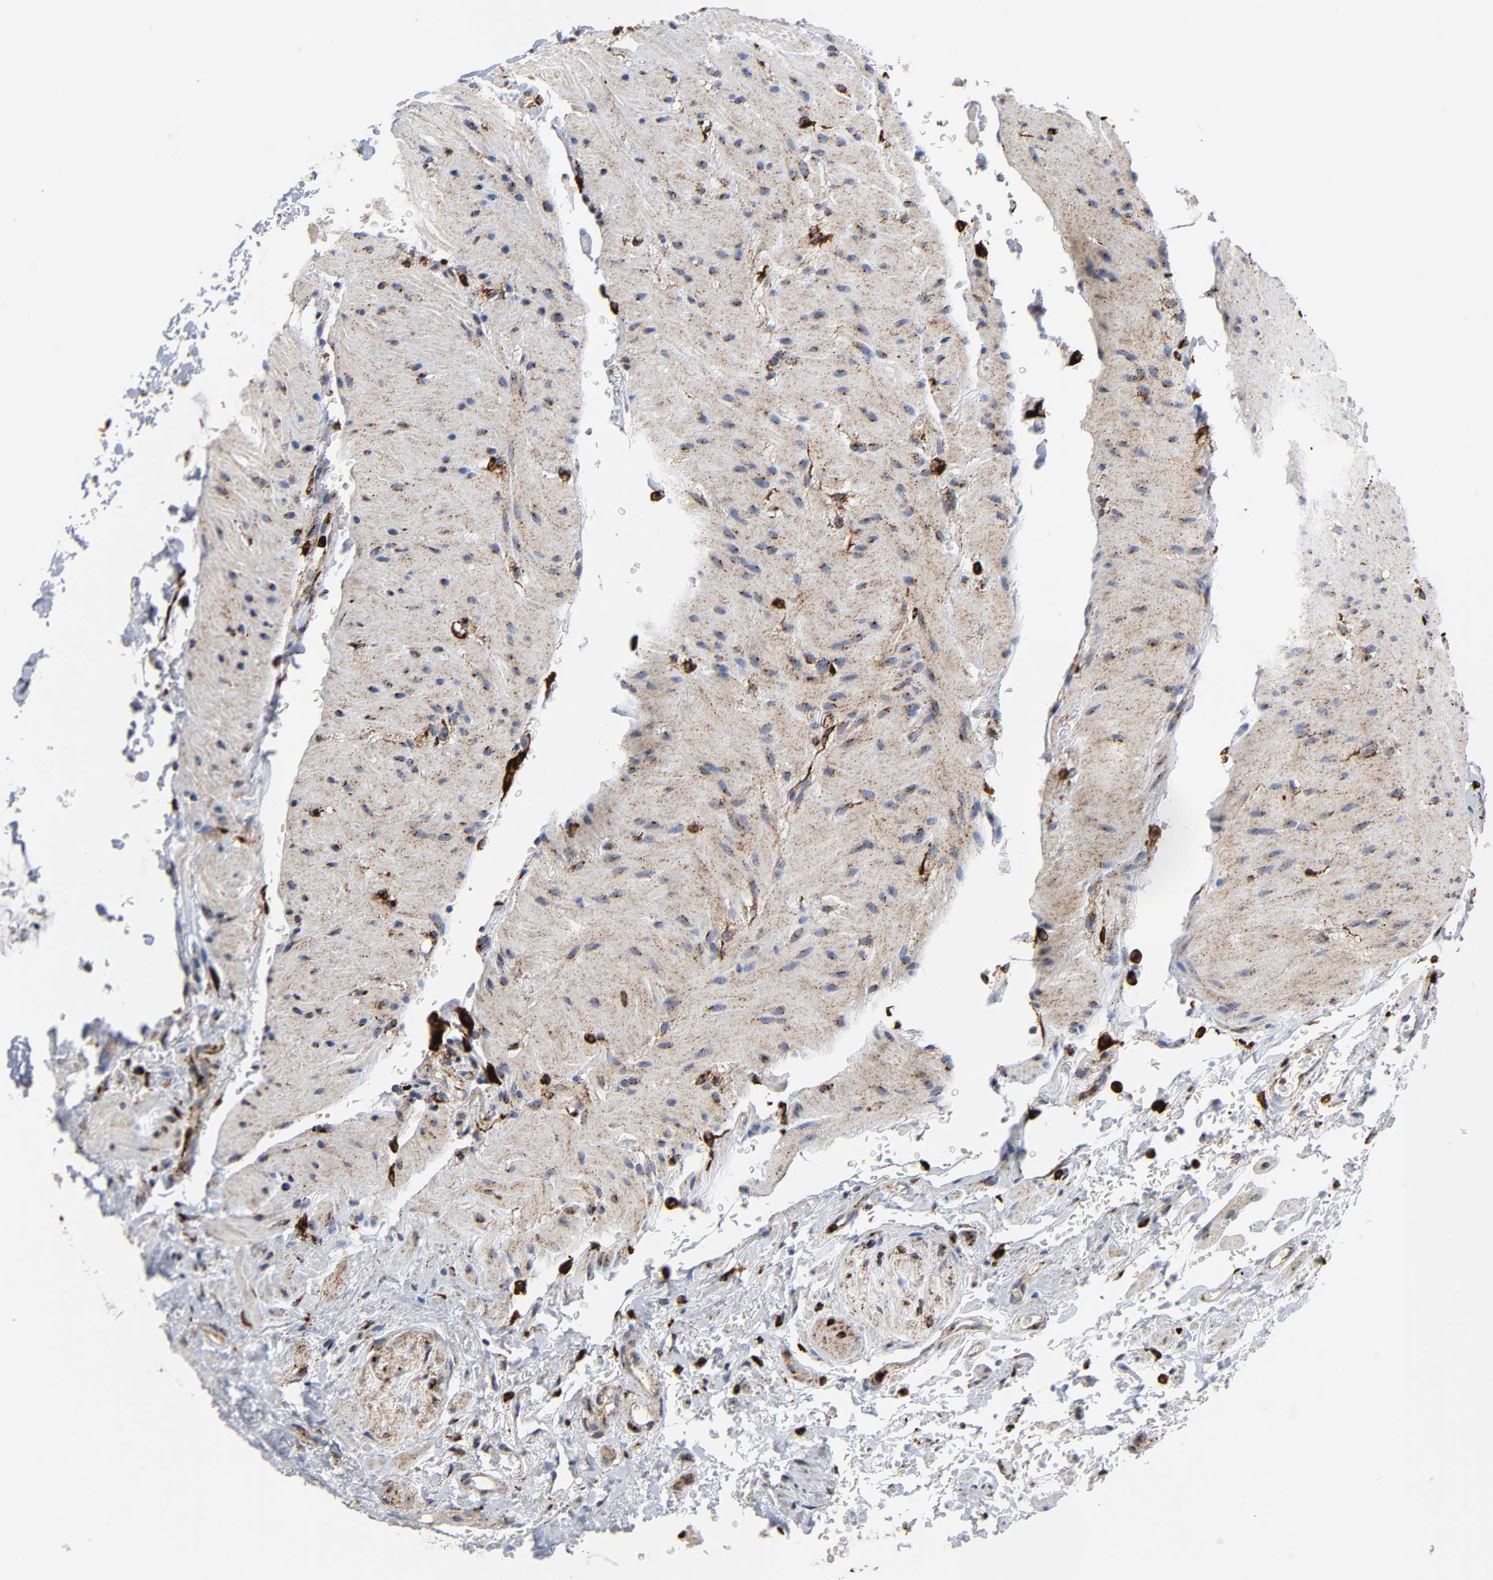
{"staining": {"intensity": "strong", "quantity": ">75%", "location": "cytoplasmic/membranous"}, "tissue": "rectum", "cell_type": "Glandular cells", "image_type": "normal", "snomed": [{"axis": "morphology", "description": "Normal tissue, NOS"}, {"axis": "topography", "description": "Rectum"}], "caption": "DAB immunohistochemical staining of unremarkable rectum displays strong cytoplasmic/membranous protein staining in approximately >75% of glandular cells. The staining was performed using DAB (3,3'-diaminobenzidine), with brown indicating positive protein expression. Nuclei are stained blue with hematoxylin.", "gene": "PSAP", "patient": {"sex": "male", "age": 92}}